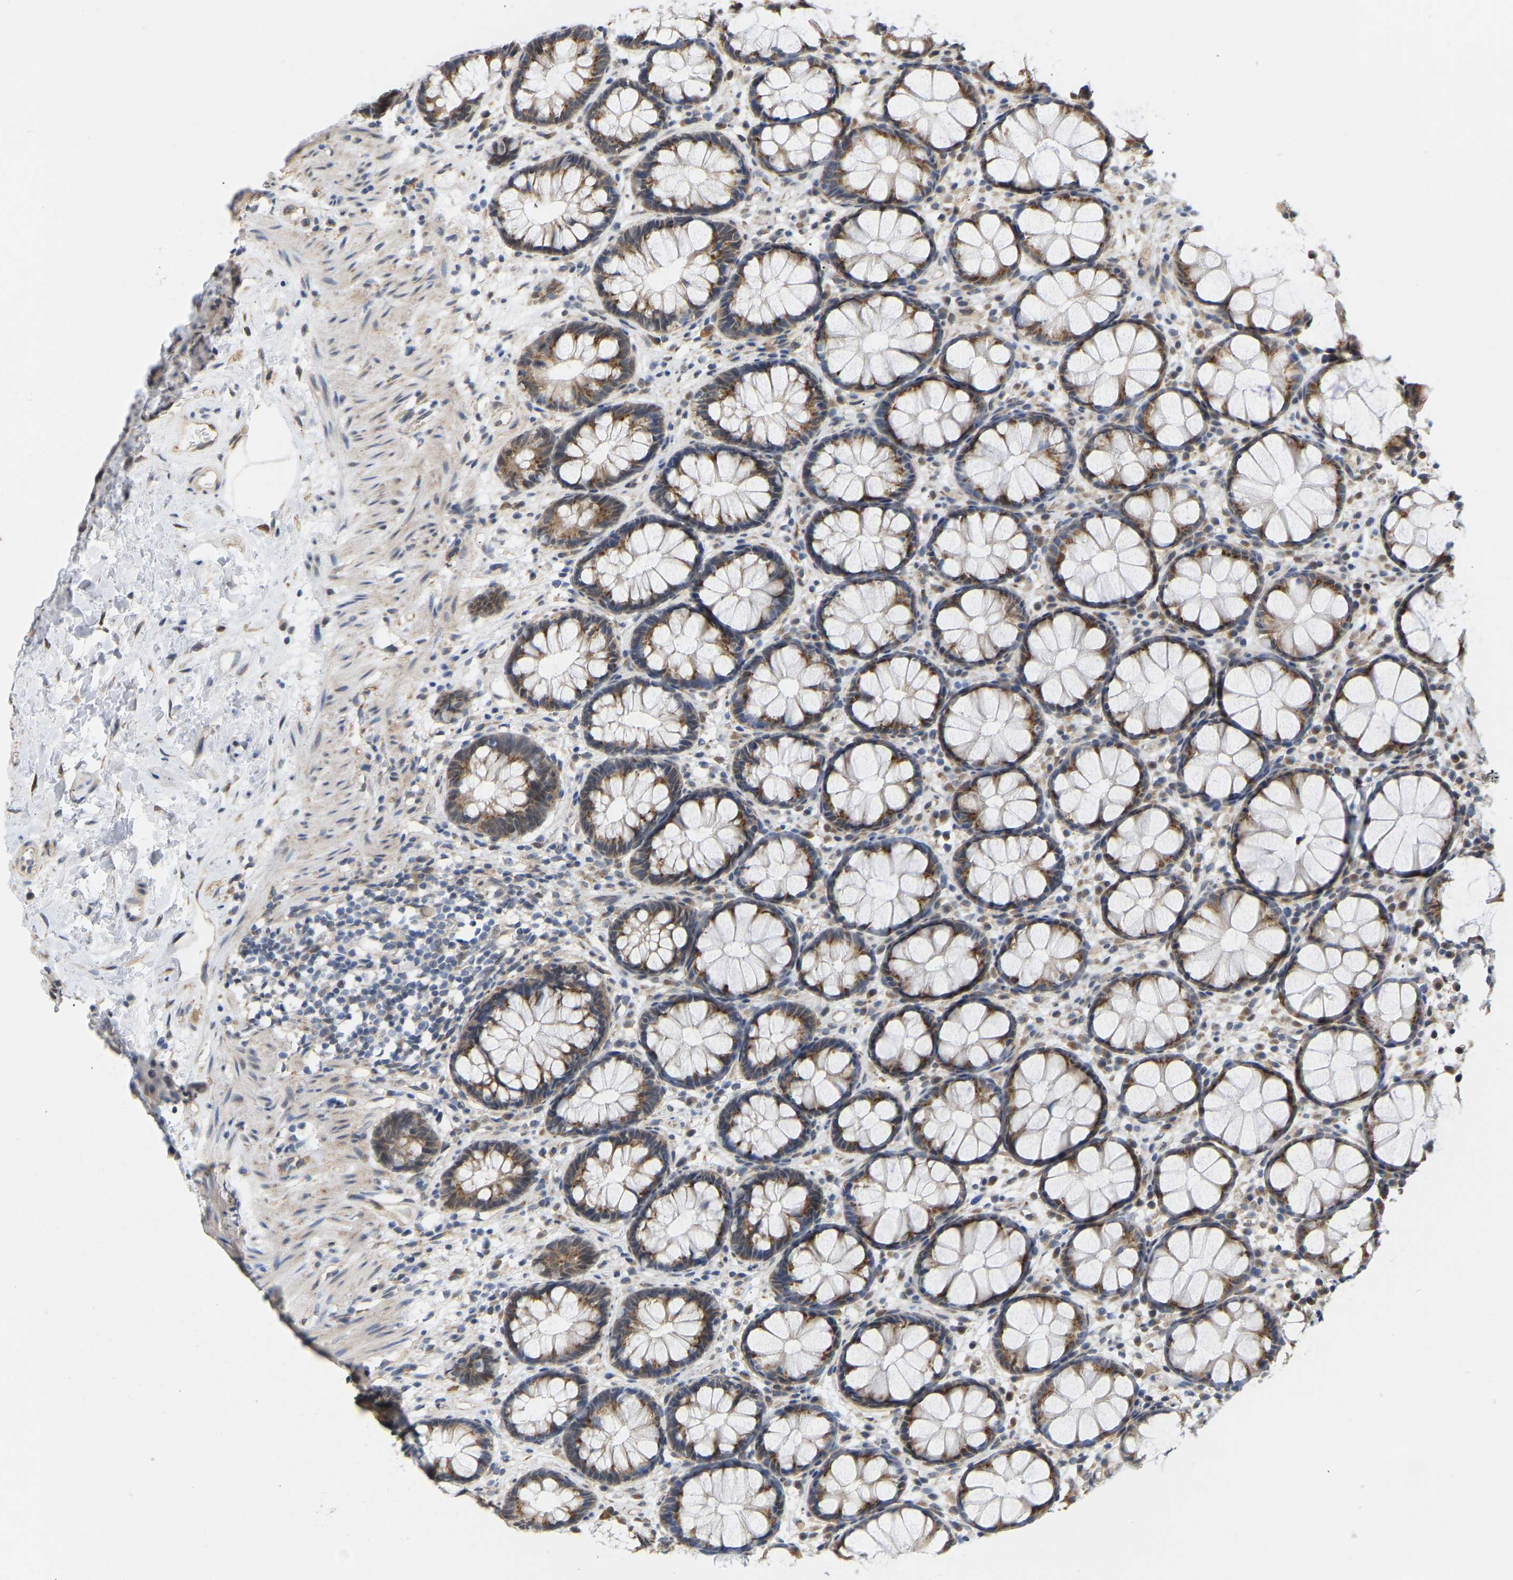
{"staining": {"intensity": "moderate", "quantity": ">75%", "location": "cytoplasmic/membranous"}, "tissue": "rectum", "cell_type": "Glandular cells", "image_type": "normal", "snomed": [{"axis": "morphology", "description": "Normal tissue, NOS"}, {"axis": "topography", "description": "Rectum"}], "caption": "Protein staining of unremarkable rectum reveals moderate cytoplasmic/membranous staining in about >75% of glandular cells. The staining was performed using DAB (3,3'-diaminobenzidine) to visualize the protein expression in brown, while the nuclei were stained in blue with hematoxylin (Magnification: 20x).", "gene": "BEND3", "patient": {"sex": "male", "age": 64}}